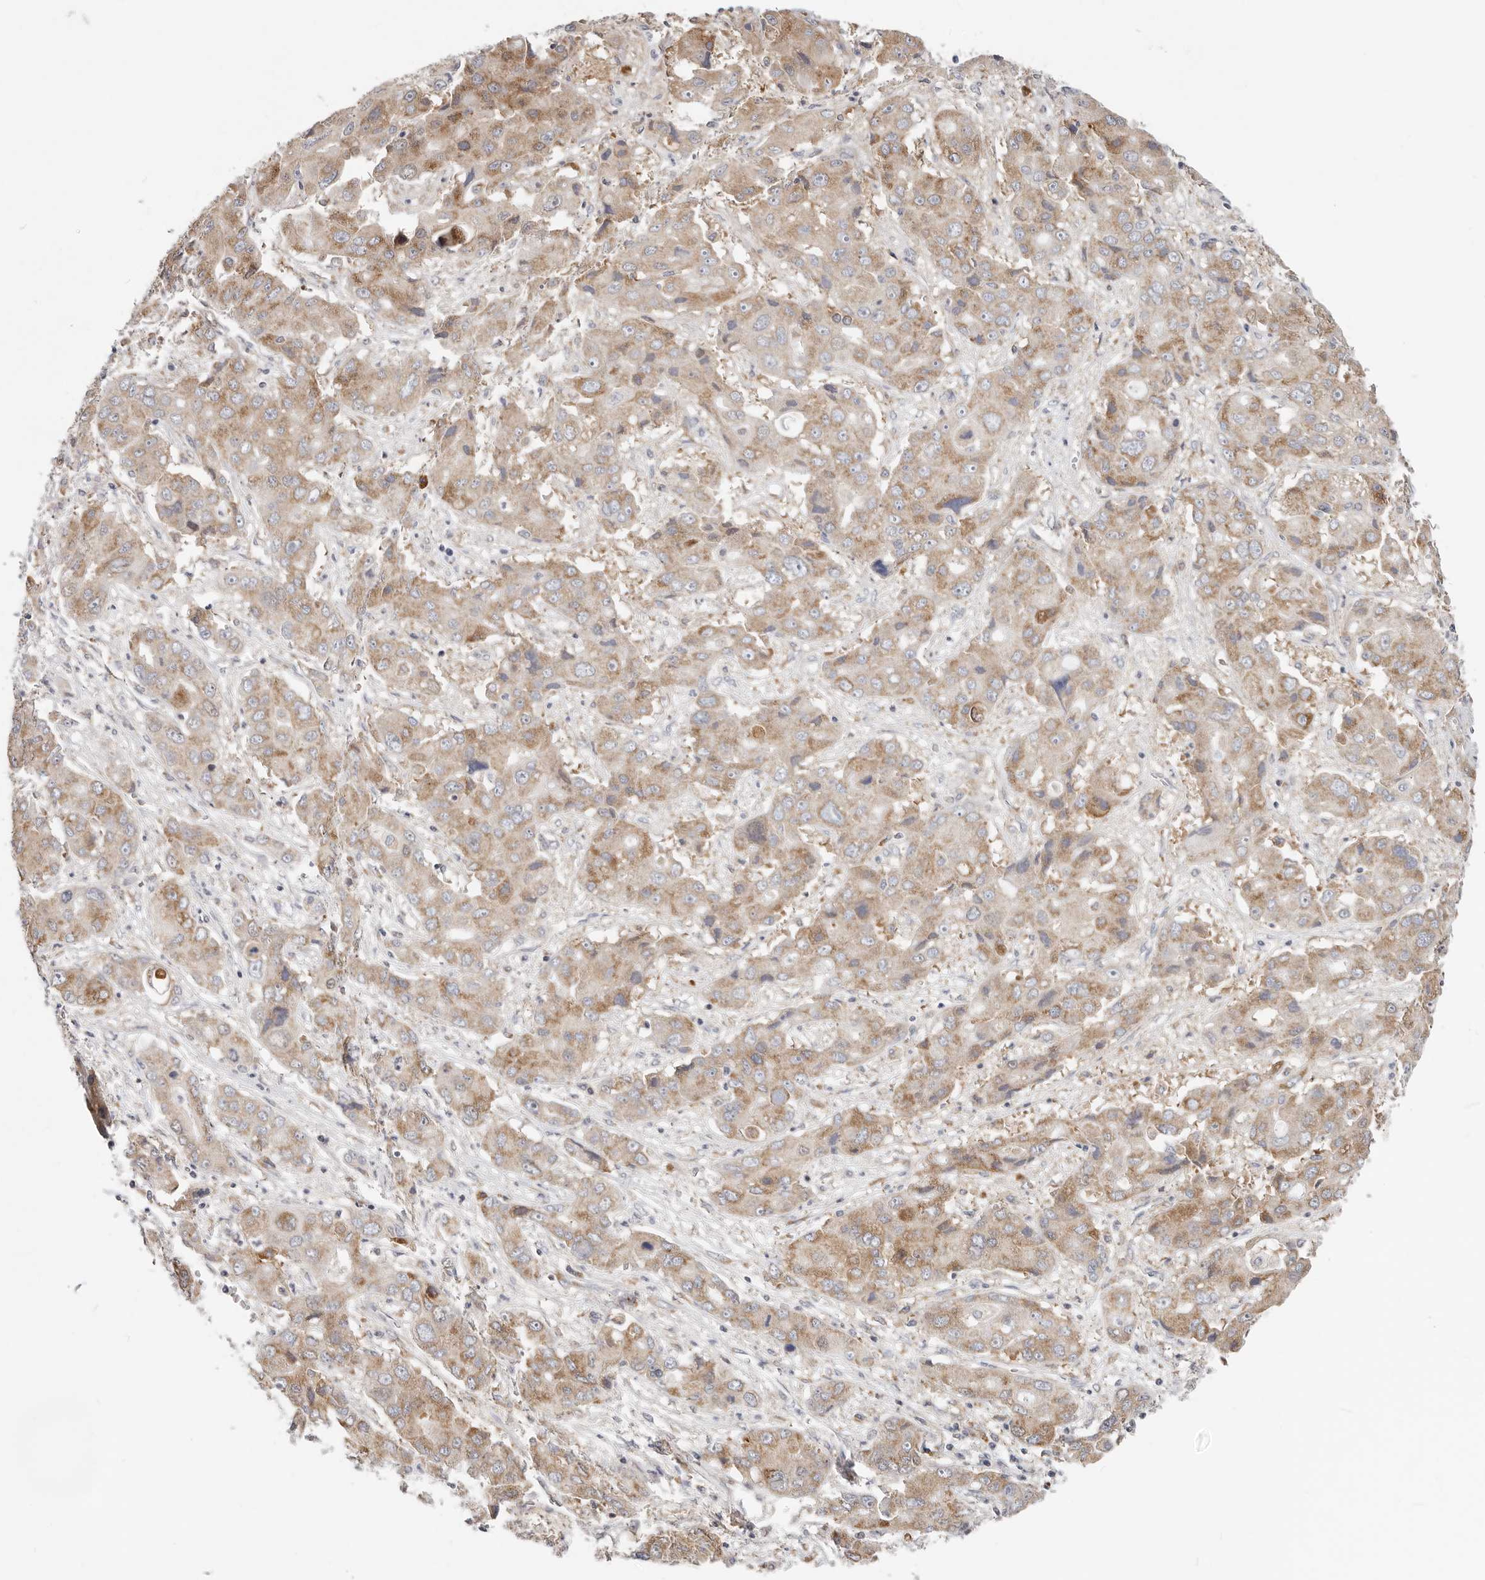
{"staining": {"intensity": "moderate", "quantity": ">75%", "location": "cytoplasmic/membranous"}, "tissue": "liver cancer", "cell_type": "Tumor cells", "image_type": "cancer", "snomed": [{"axis": "morphology", "description": "Cholangiocarcinoma"}, {"axis": "topography", "description": "Liver"}], "caption": "A brown stain shows moderate cytoplasmic/membranous positivity of a protein in human liver cancer tumor cells. The staining is performed using DAB (3,3'-diaminobenzidine) brown chromogen to label protein expression. The nuclei are counter-stained blue using hematoxylin.", "gene": "IL32", "patient": {"sex": "male", "age": 67}}